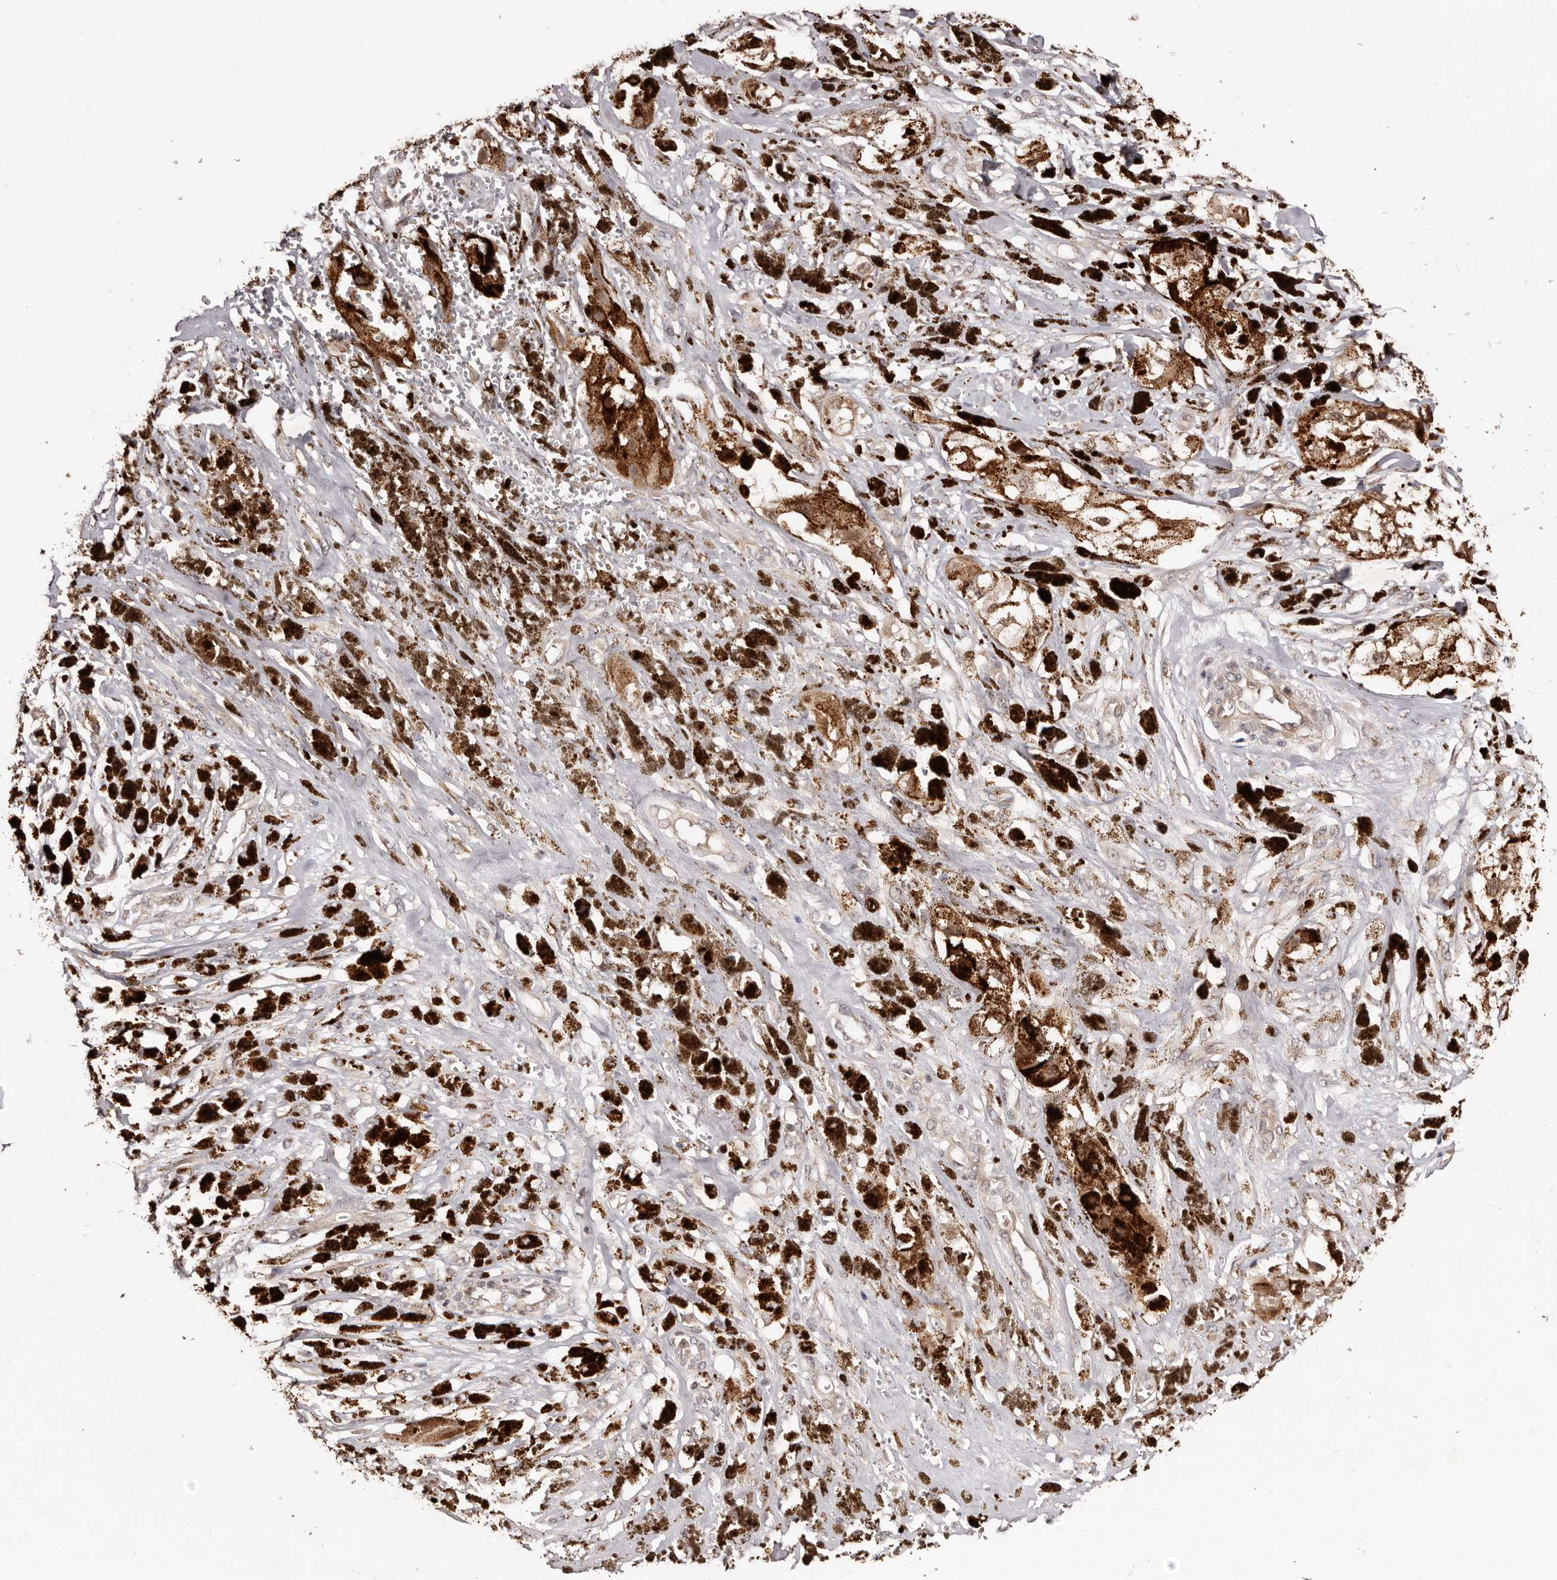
{"staining": {"intensity": "moderate", "quantity": ">75%", "location": "cytoplasmic/membranous"}, "tissue": "melanoma", "cell_type": "Tumor cells", "image_type": "cancer", "snomed": [{"axis": "morphology", "description": "Malignant melanoma, NOS"}, {"axis": "topography", "description": "Skin"}], "caption": "Tumor cells demonstrate moderate cytoplasmic/membranous expression in about >75% of cells in melanoma.", "gene": "MDP1", "patient": {"sex": "male", "age": 88}}